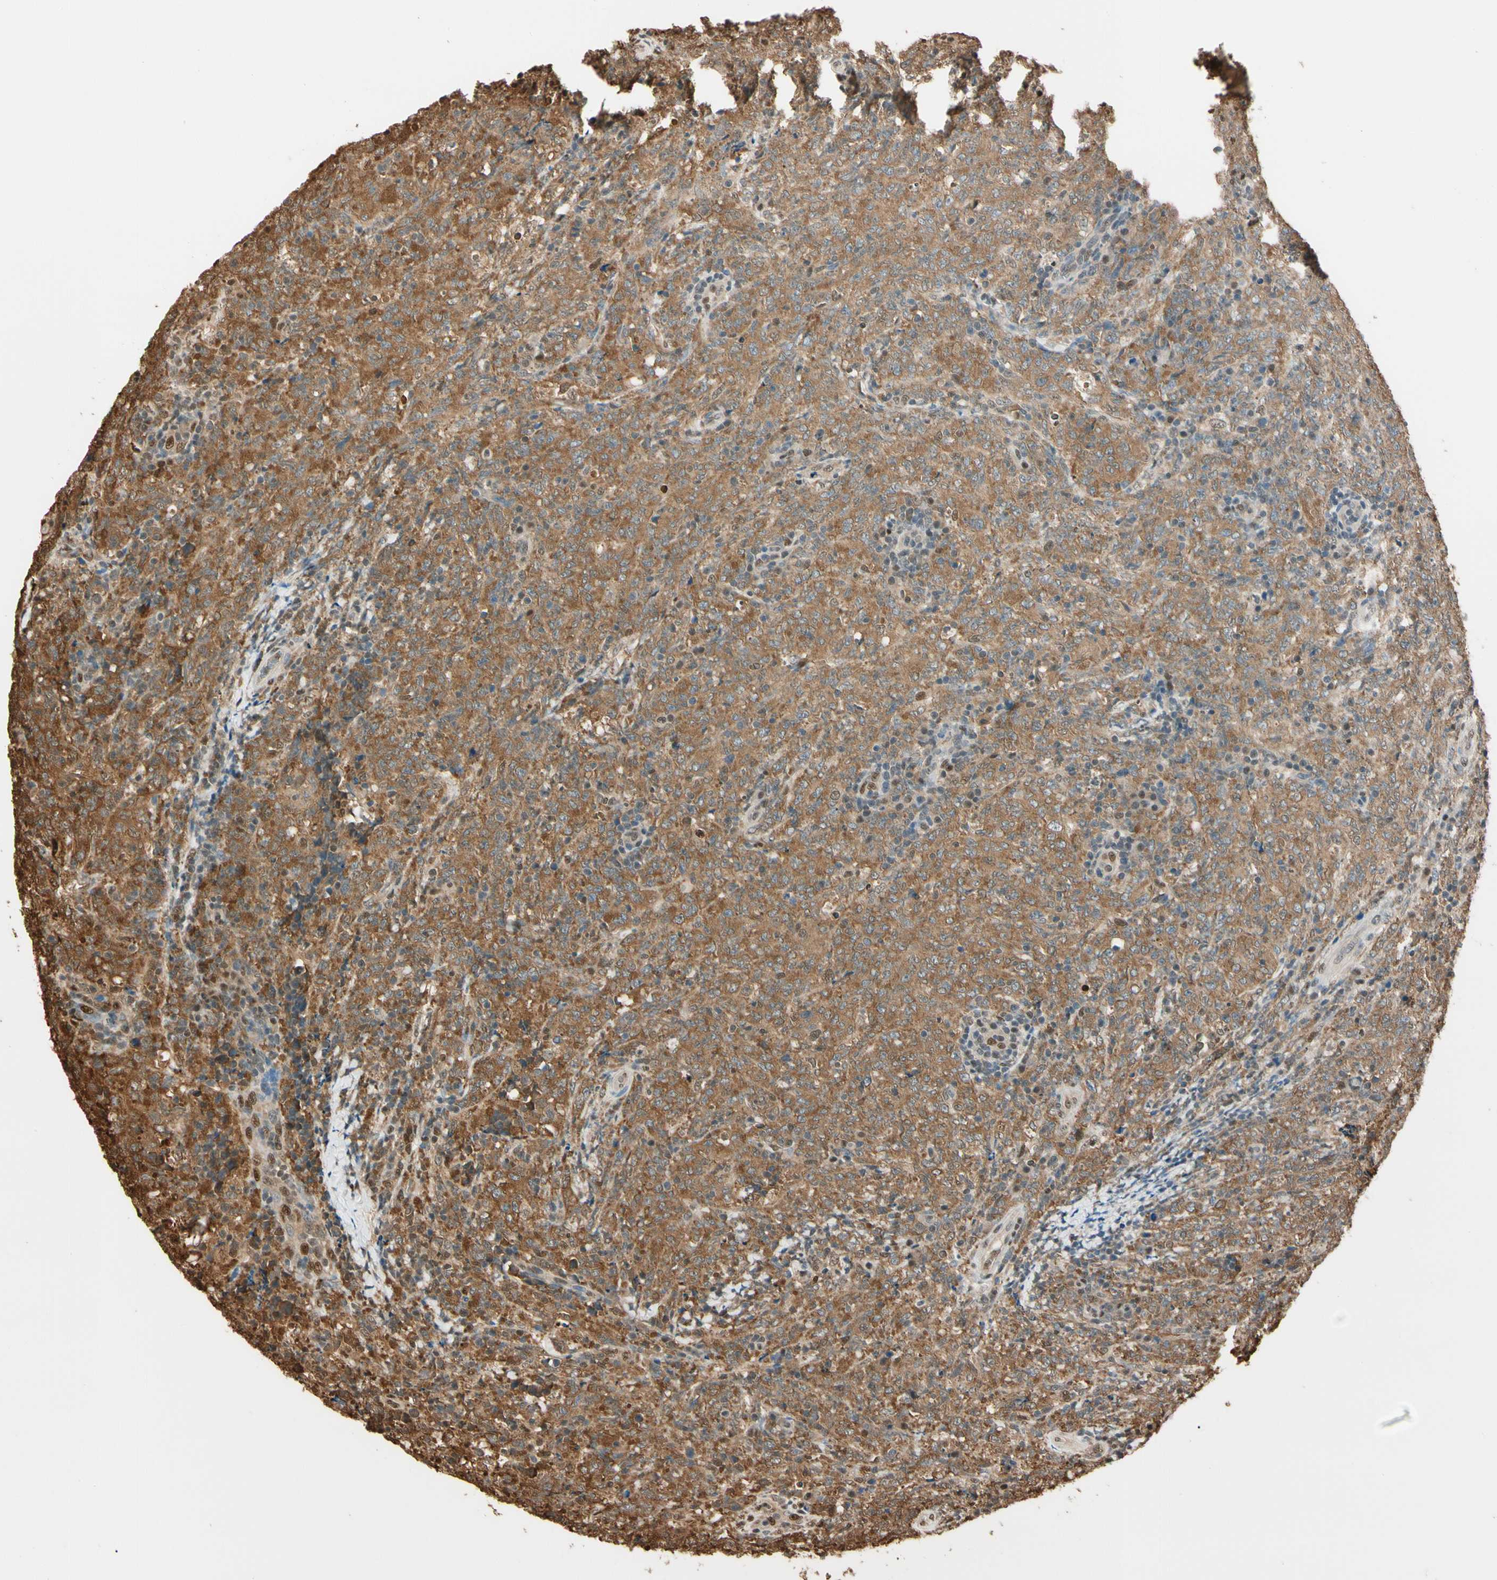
{"staining": {"intensity": "moderate", "quantity": ">75%", "location": "cytoplasmic/membranous"}, "tissue": "lymphoma", "cell_type": "Tumor cells", "image_type": "cancer", "snomed": [{"axis": "morphology", "description": "Malignant lymphoma, non-Hodgkin's type, High grade"}, {"axis": "topography", "description": "Tonsil"}], "caption": "The micrograph displays staining of lymphoma, revealing moderate cytoplasmic/membranous protein positivity (brown color) within tumor cells. (Brightfield microscopy of DAB IHC at high magnification).", "gene": "PNCK", "patient": {"sex": "female", "age": 36}}